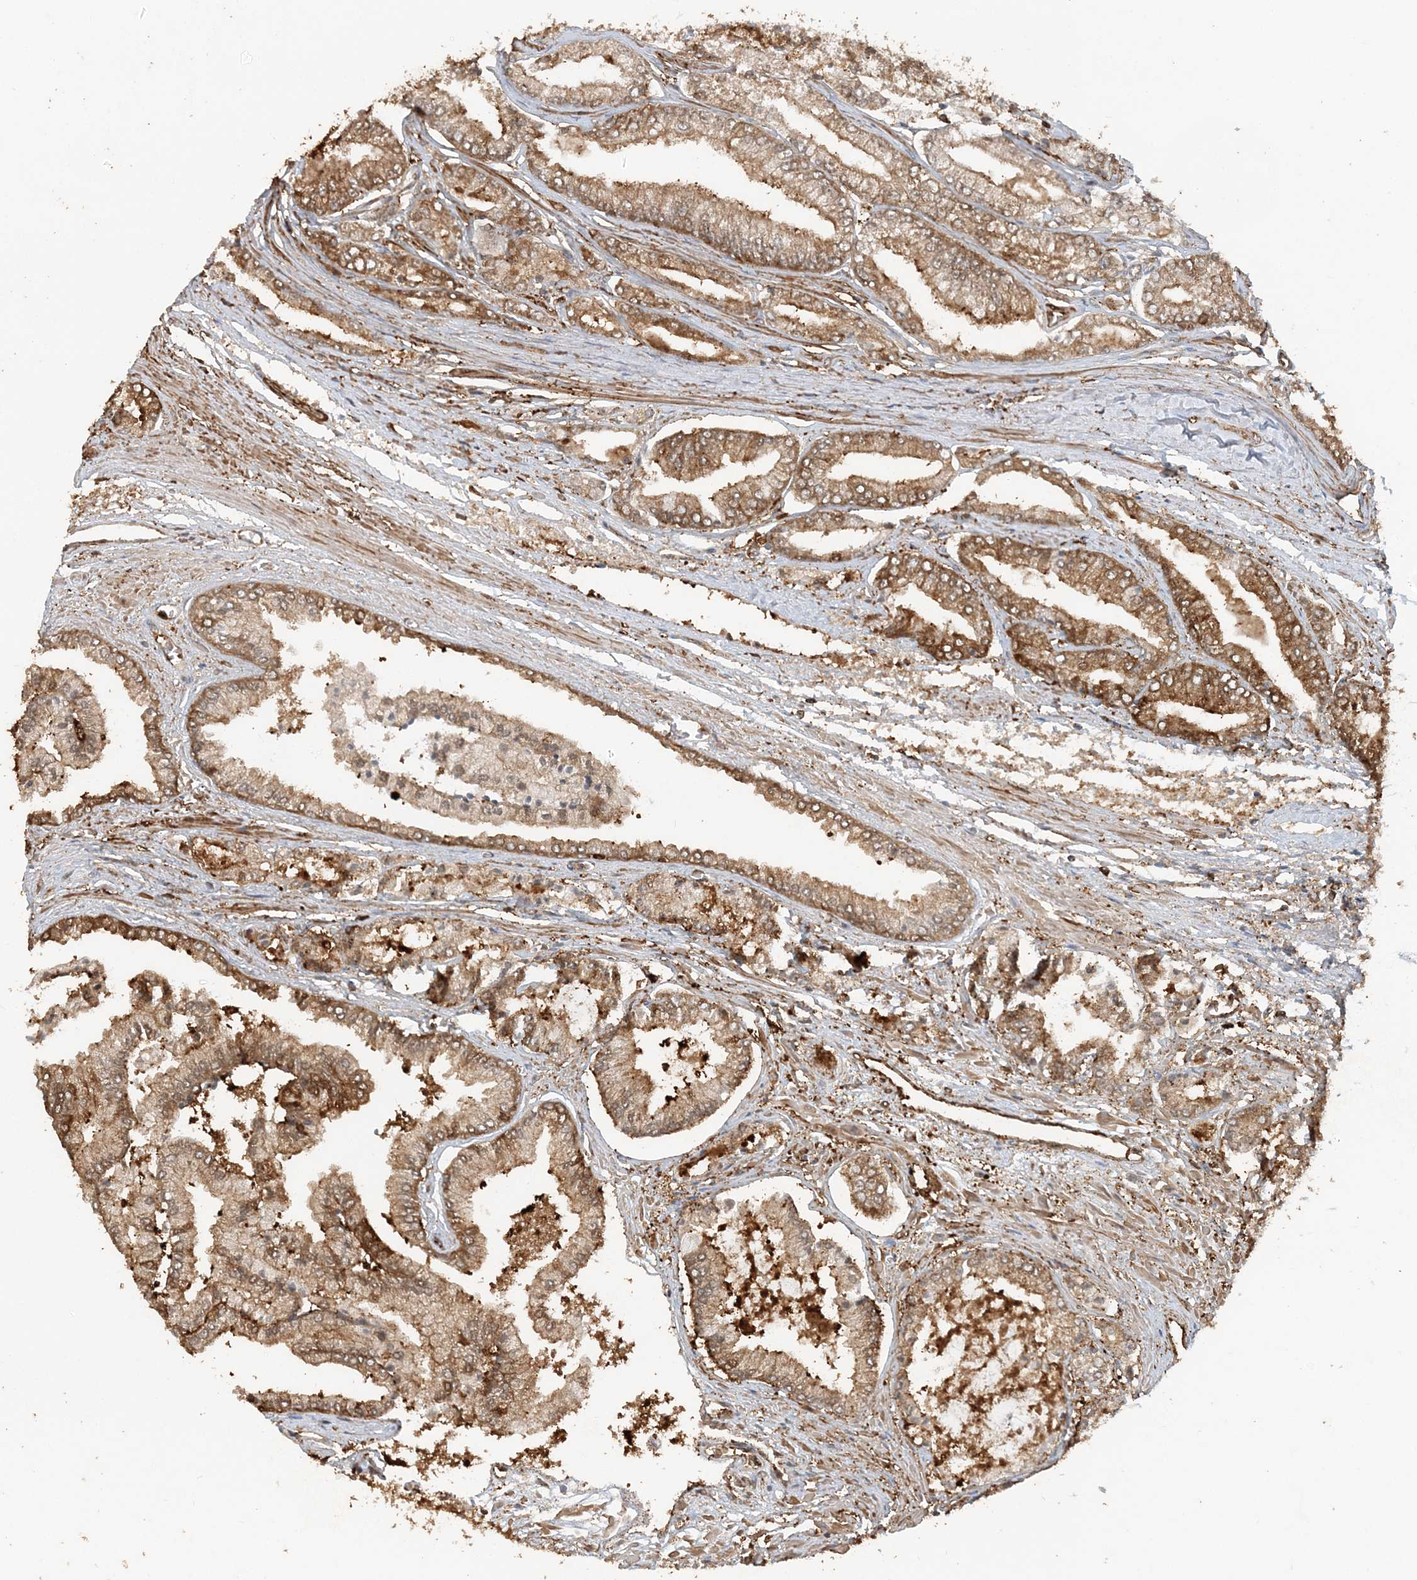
{"staining": {"intensity": "moderate", "quantity": ">75%", "location": "cytoplasmic/membranous"}, "tissue": "prostate cancer", "cell_type": "Tumor cells", "image_type": "cancer", "snomed": [{"axis": "morphology", "description": "Adenocarcinoma, Low grade"}, {"axis": "topography", "description": "Prostate"}], "caption": "Protein expression by IHC displays moderate cytoplasmic/membranous positivity in approximately >75% of tumor cells in prostate cancer. Immunohistochemistry (ihc) stains the protein in brown and the nuclei are stained blue.", "gene": "DSTN", "patient": {"sex": "male", "age": 52}}